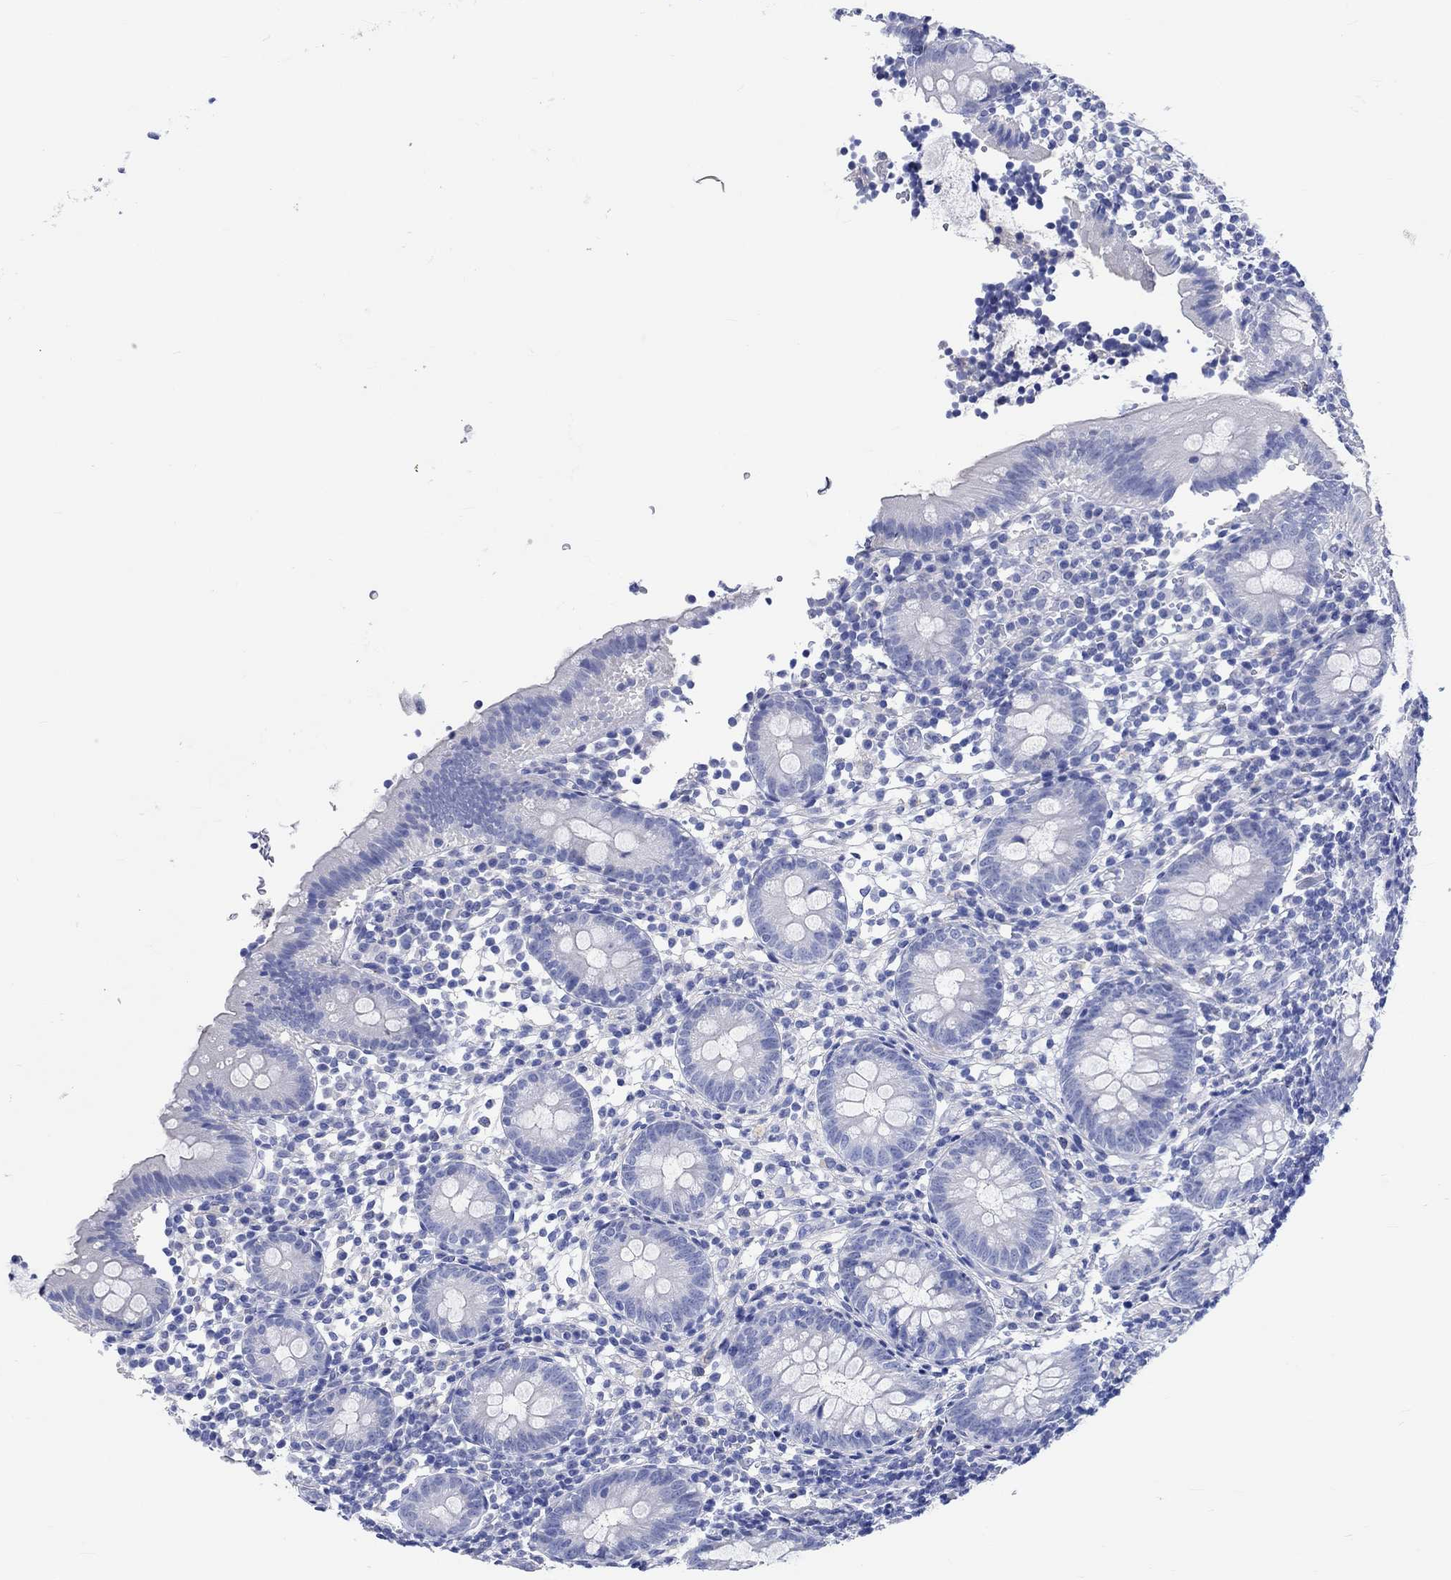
{"staining": {"intensity": "negative", "quantity": "none", "location": "none"}, "tissue": "appendix", "cell_type": "Glandular cells", "image_type": "normal", "snomed": [{"axis": "morphology", "description": "Normal tissue, NOS"}, {"axis": "topography", "description": "Appendix"}], "caption": "This micrograph is of benign appendix stained with IHC to label a protein in brown with the nuclei are counter-stained blue. There is no positivity in glandular cells.", "gene": "SHISA4", "patient": {"sex": "female", "age": 40}}